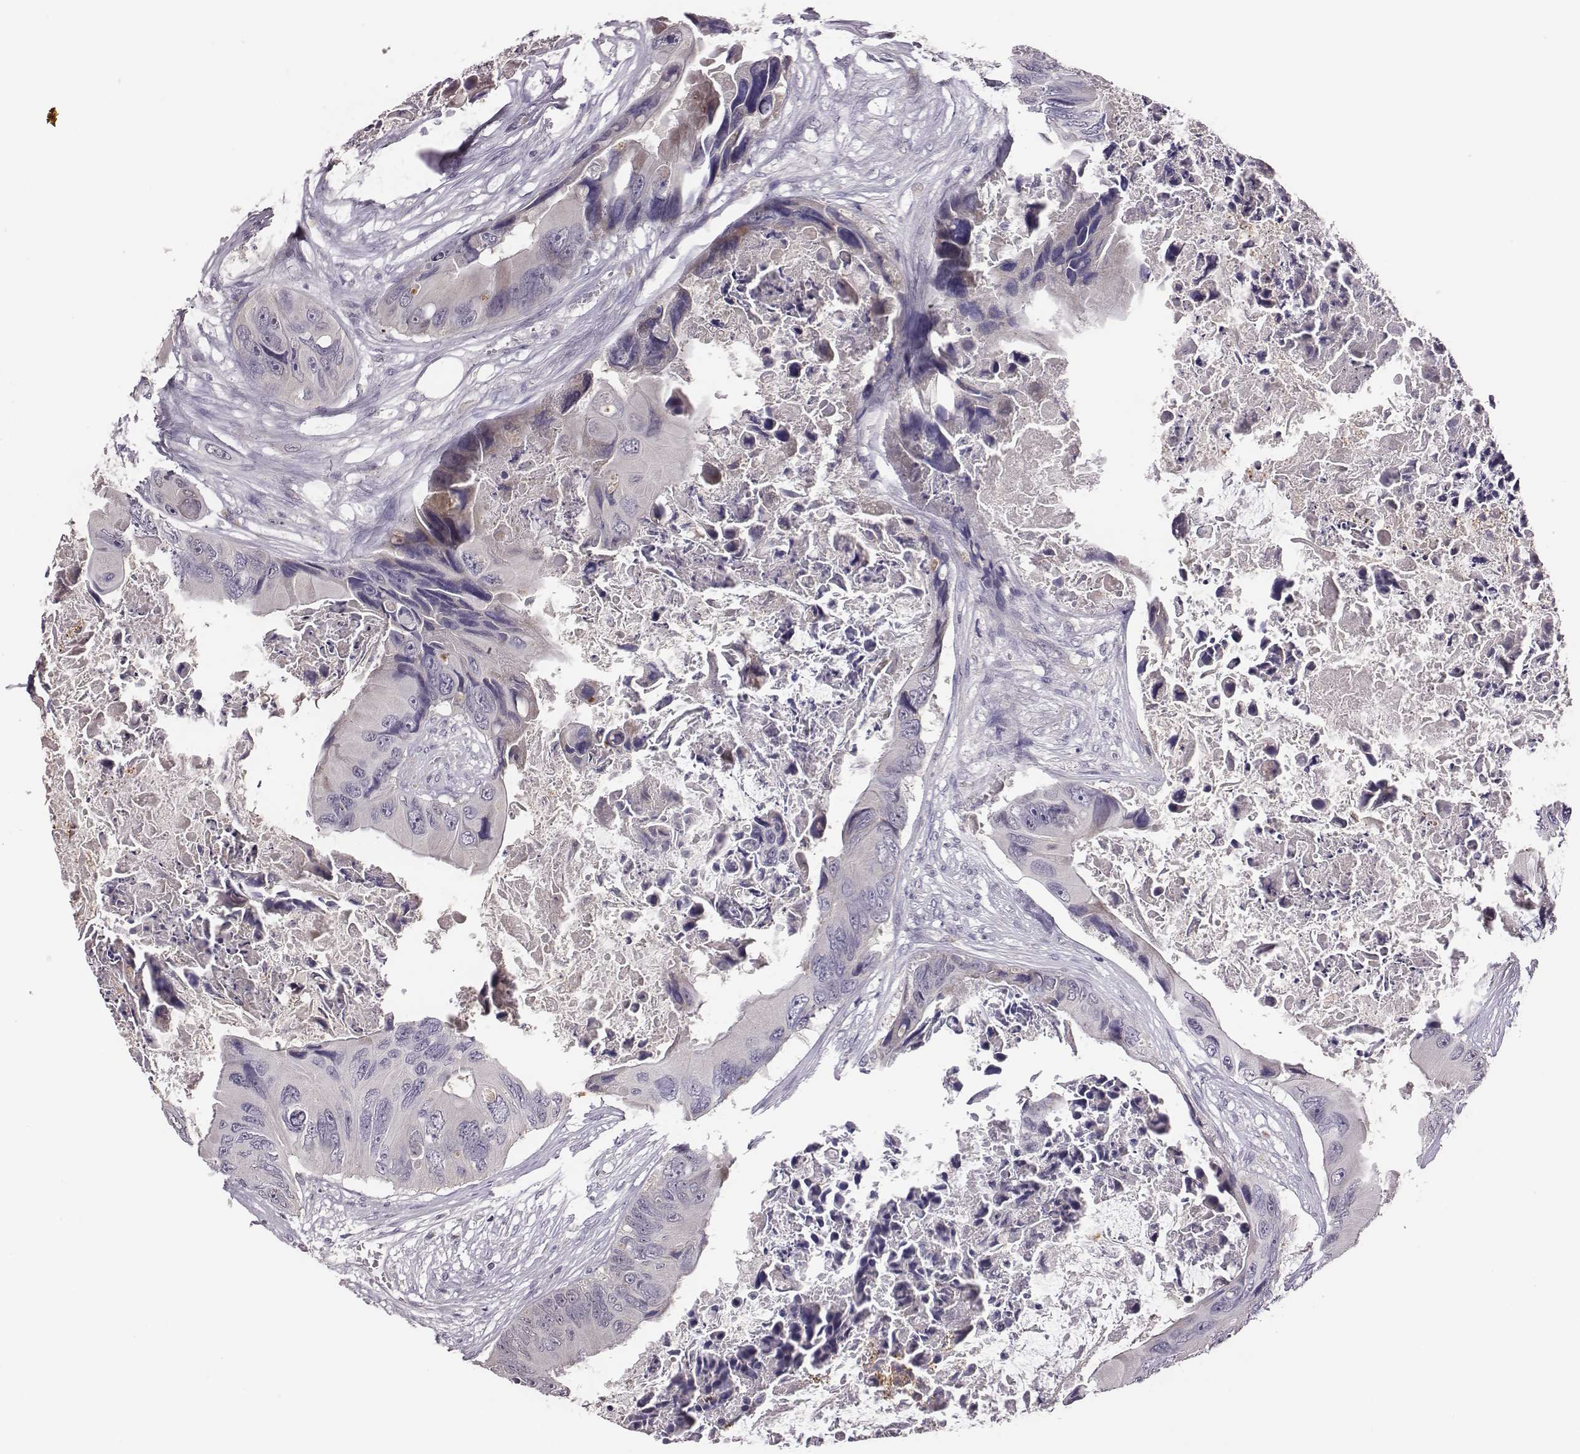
{"staining": {"intensity": "negative", "quantity": "none", "location": "none"}, "tissue": "colorectal cancer", "cell_type": "Tumor cells", "image_type": "cancer", "snomed": [{"axis": "morphology", "description": "Adenocarcinoma, NOS"}, {"axis": "topography", "description": "Rectum"}], "caption": "This is an immunohistochemistry micrograph of human colorectal adenocarcinoma. There is no positivity in tumor cells.", "gene": "KMO", "patient": {"sex": "male", "age": 63}}